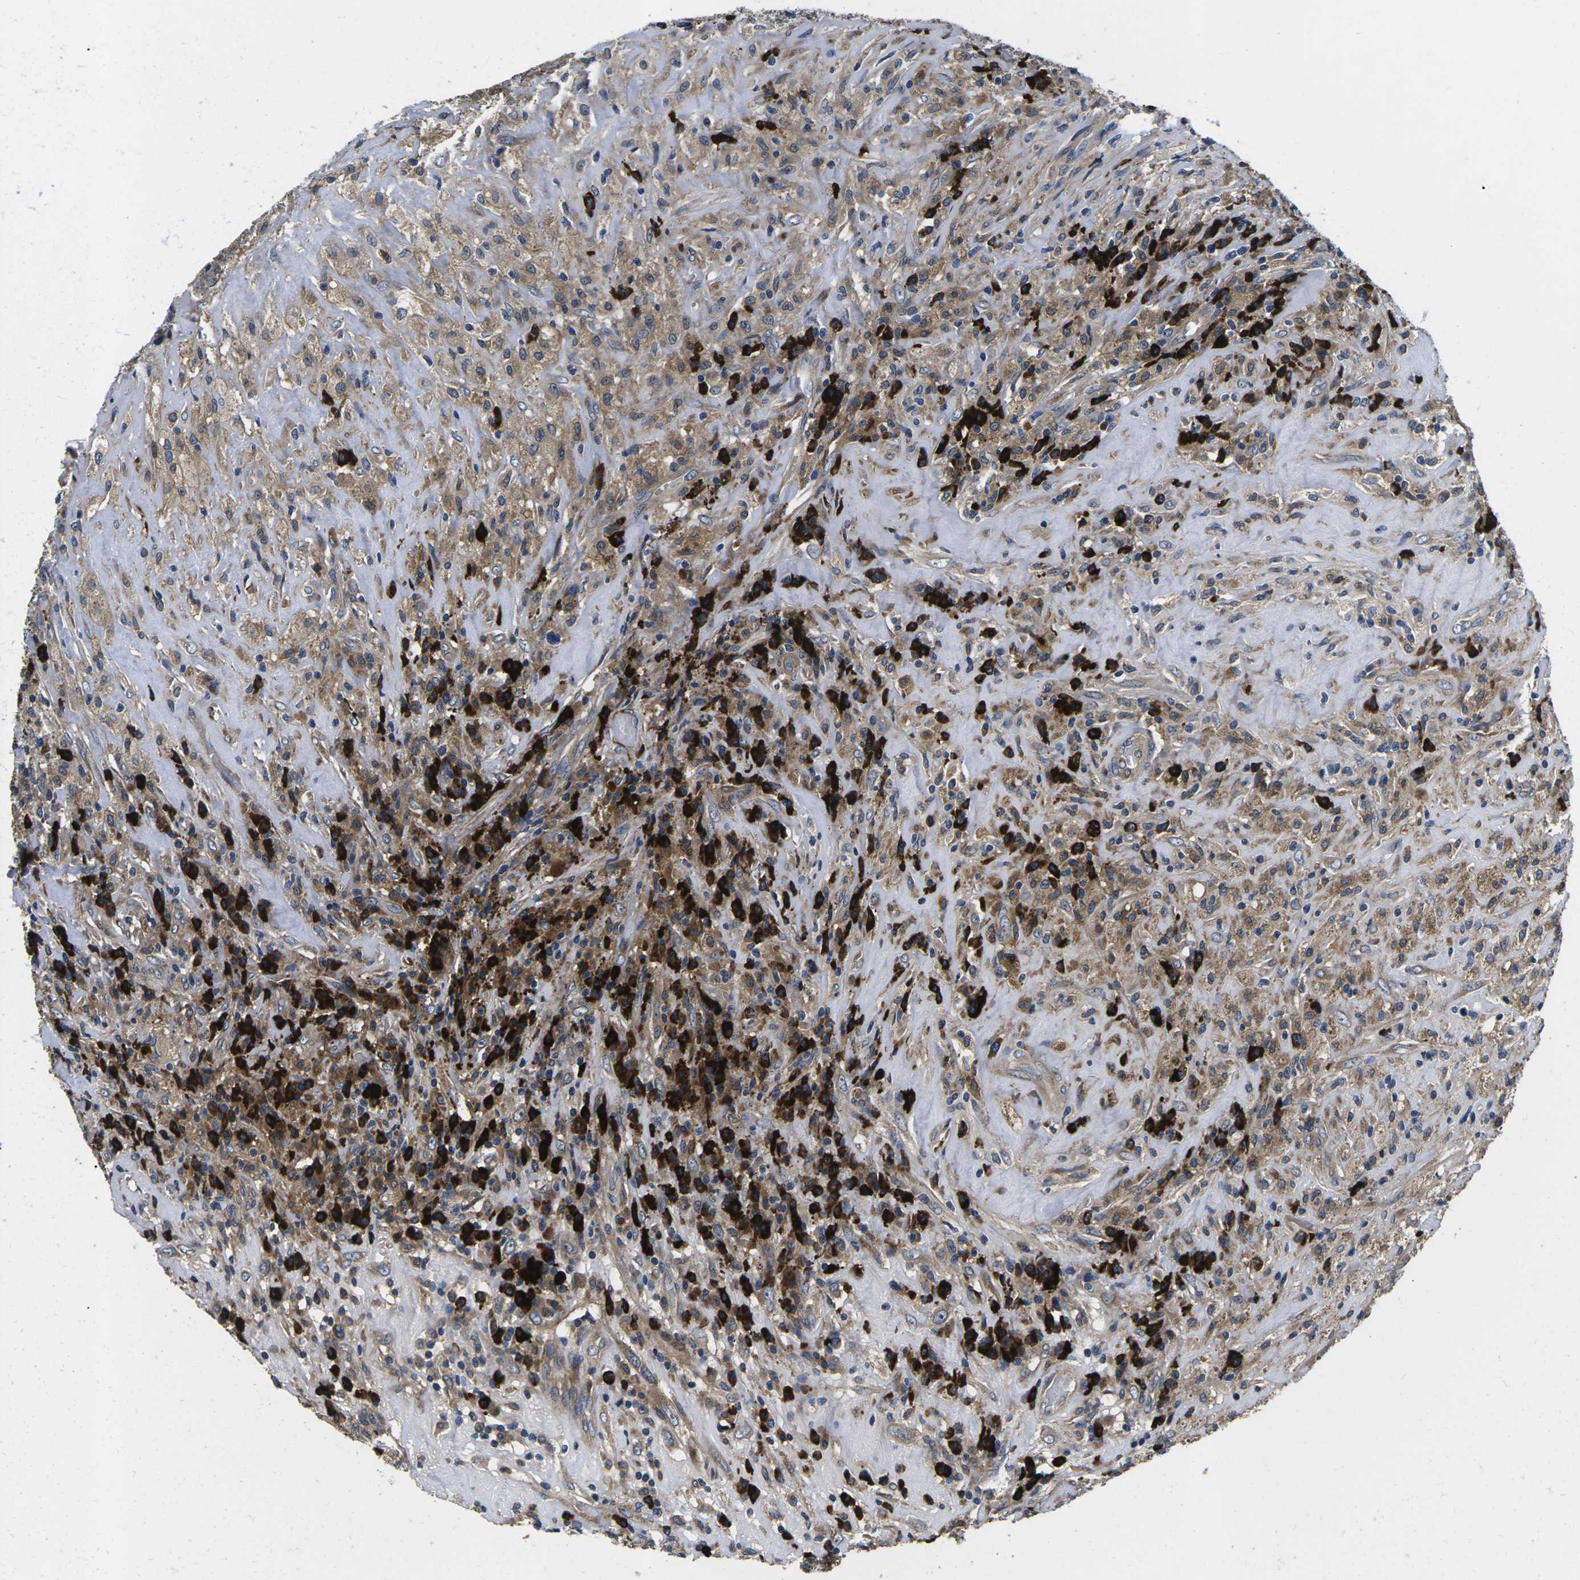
{"staining": {"intensity": "weak", "quantity": ">75%", "location": "cytoplasmic/membranous"}, "tissue": "testis cancer", "cell_type": "Tumor cells", "image_type": "cancer", "snomed": [{"axis": "morphology", "description": "Necrosis, NOS"}, {"axis": "morphology", "description": "Carcinoma, Embryonal, NOS"}, {"axis": "topography", "description": "Testis"}], "caption": "DAB immunohistochemical staining of testis embryonal carcinoma shows weak cytoplasmic/membranous protein staining in about >75% of tumor cells. (DAB IHC with brightfield microscopy, high magnification).", "gene": "PLCE1", "patient": {"sex": "male", "age": 19}}